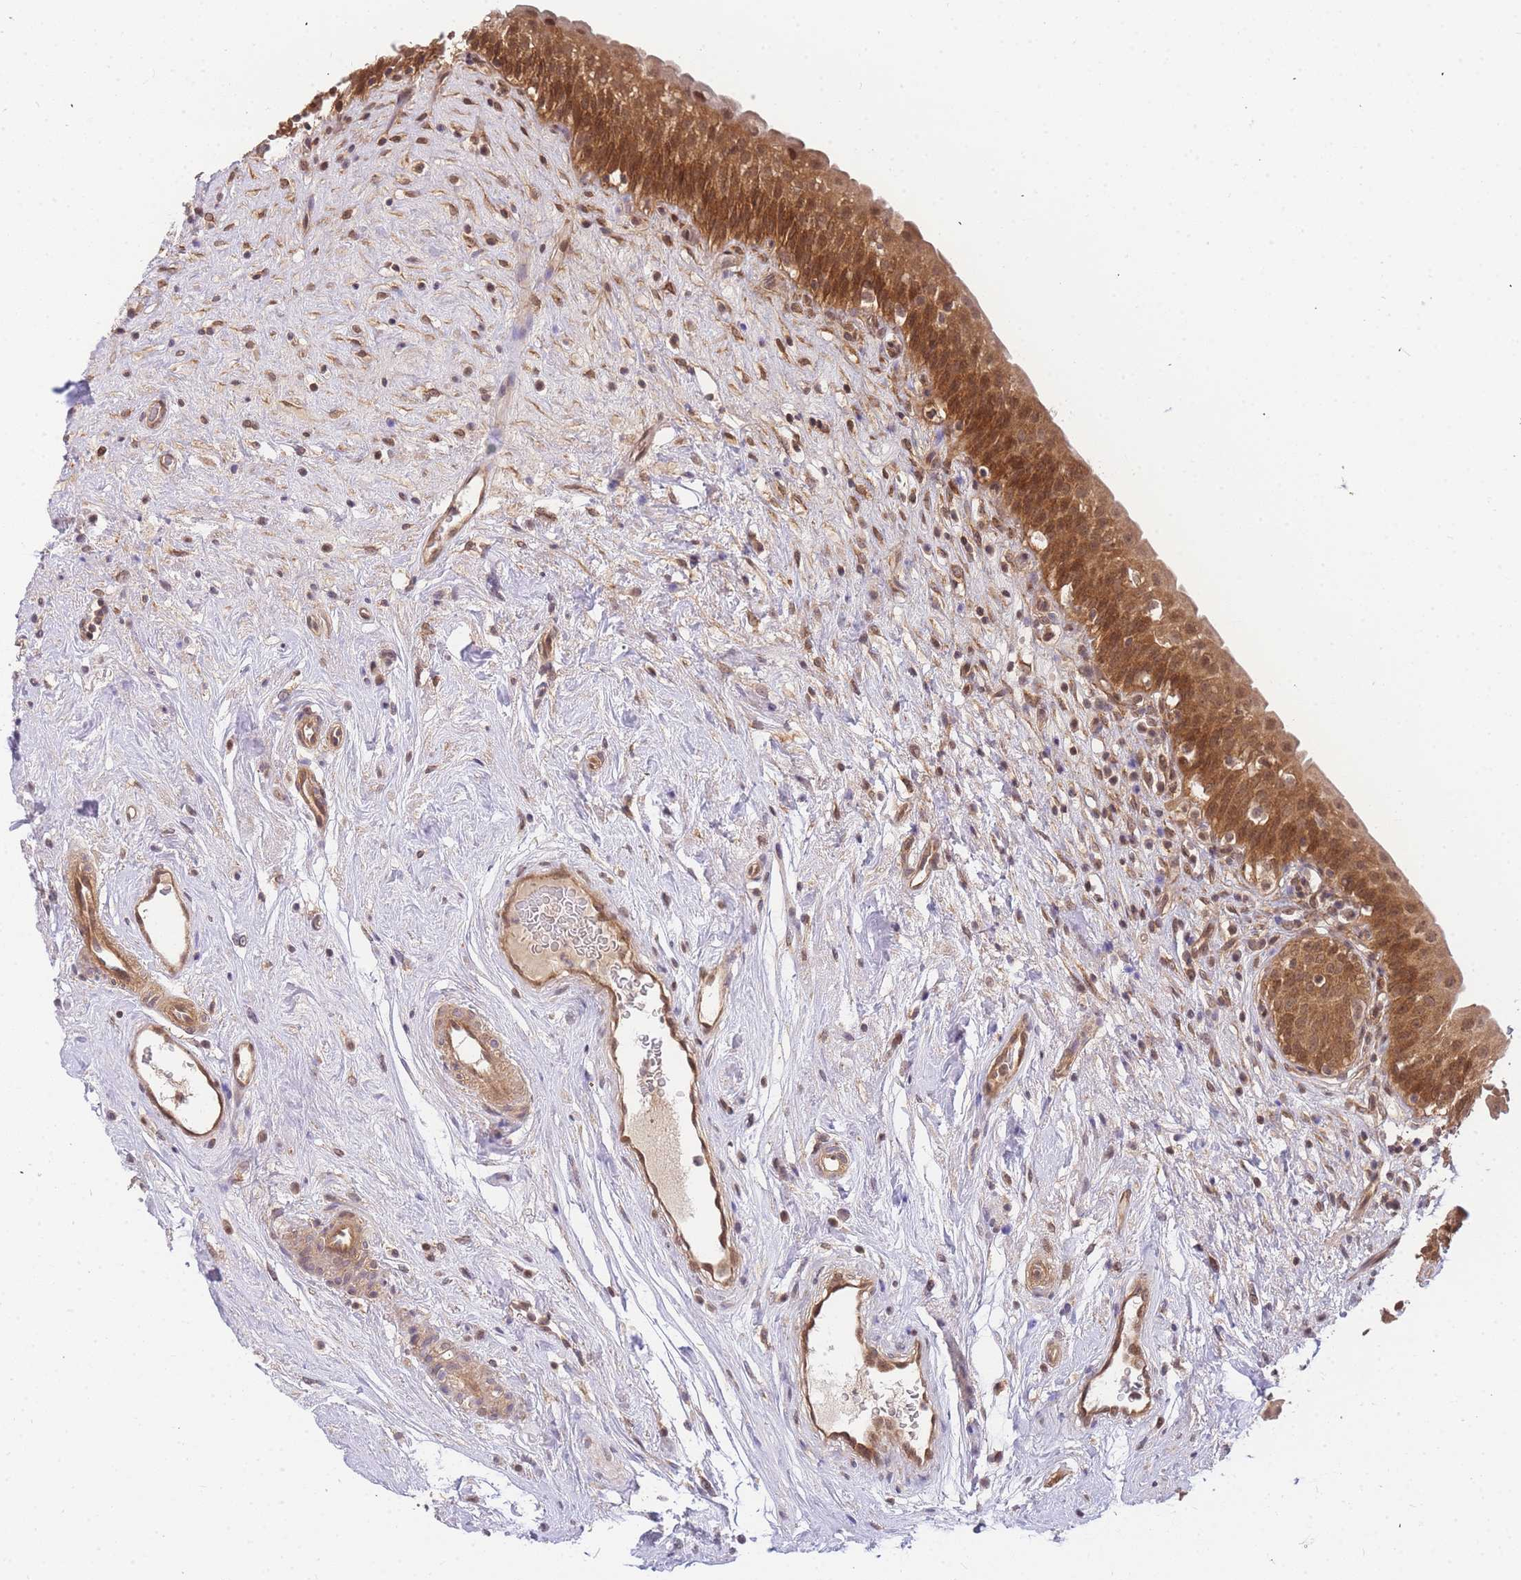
{"staining": {"intensity": "strong", "quantity": ">75%", "location": "cytoplasmic/membranous,nuclear"}, "tissue": "urinary bladder", "cell_type": "Urothelial cells", "image_type": "normal", "snomed": [{"axis": "morphology", "description": "Normal tissue, NOS"}, {"axis": "topography", "description": "Urinary bladder"}], "caption": "Immunohistochemical staining of unremarkable human urinary bladder demonstrates high levels of strong cytoplasmic/membranous,nuclear expression in approximately >75% of urothelial cells.", "gene": "KIAA1191", "patient": {"sex": "male", "age": 83}}